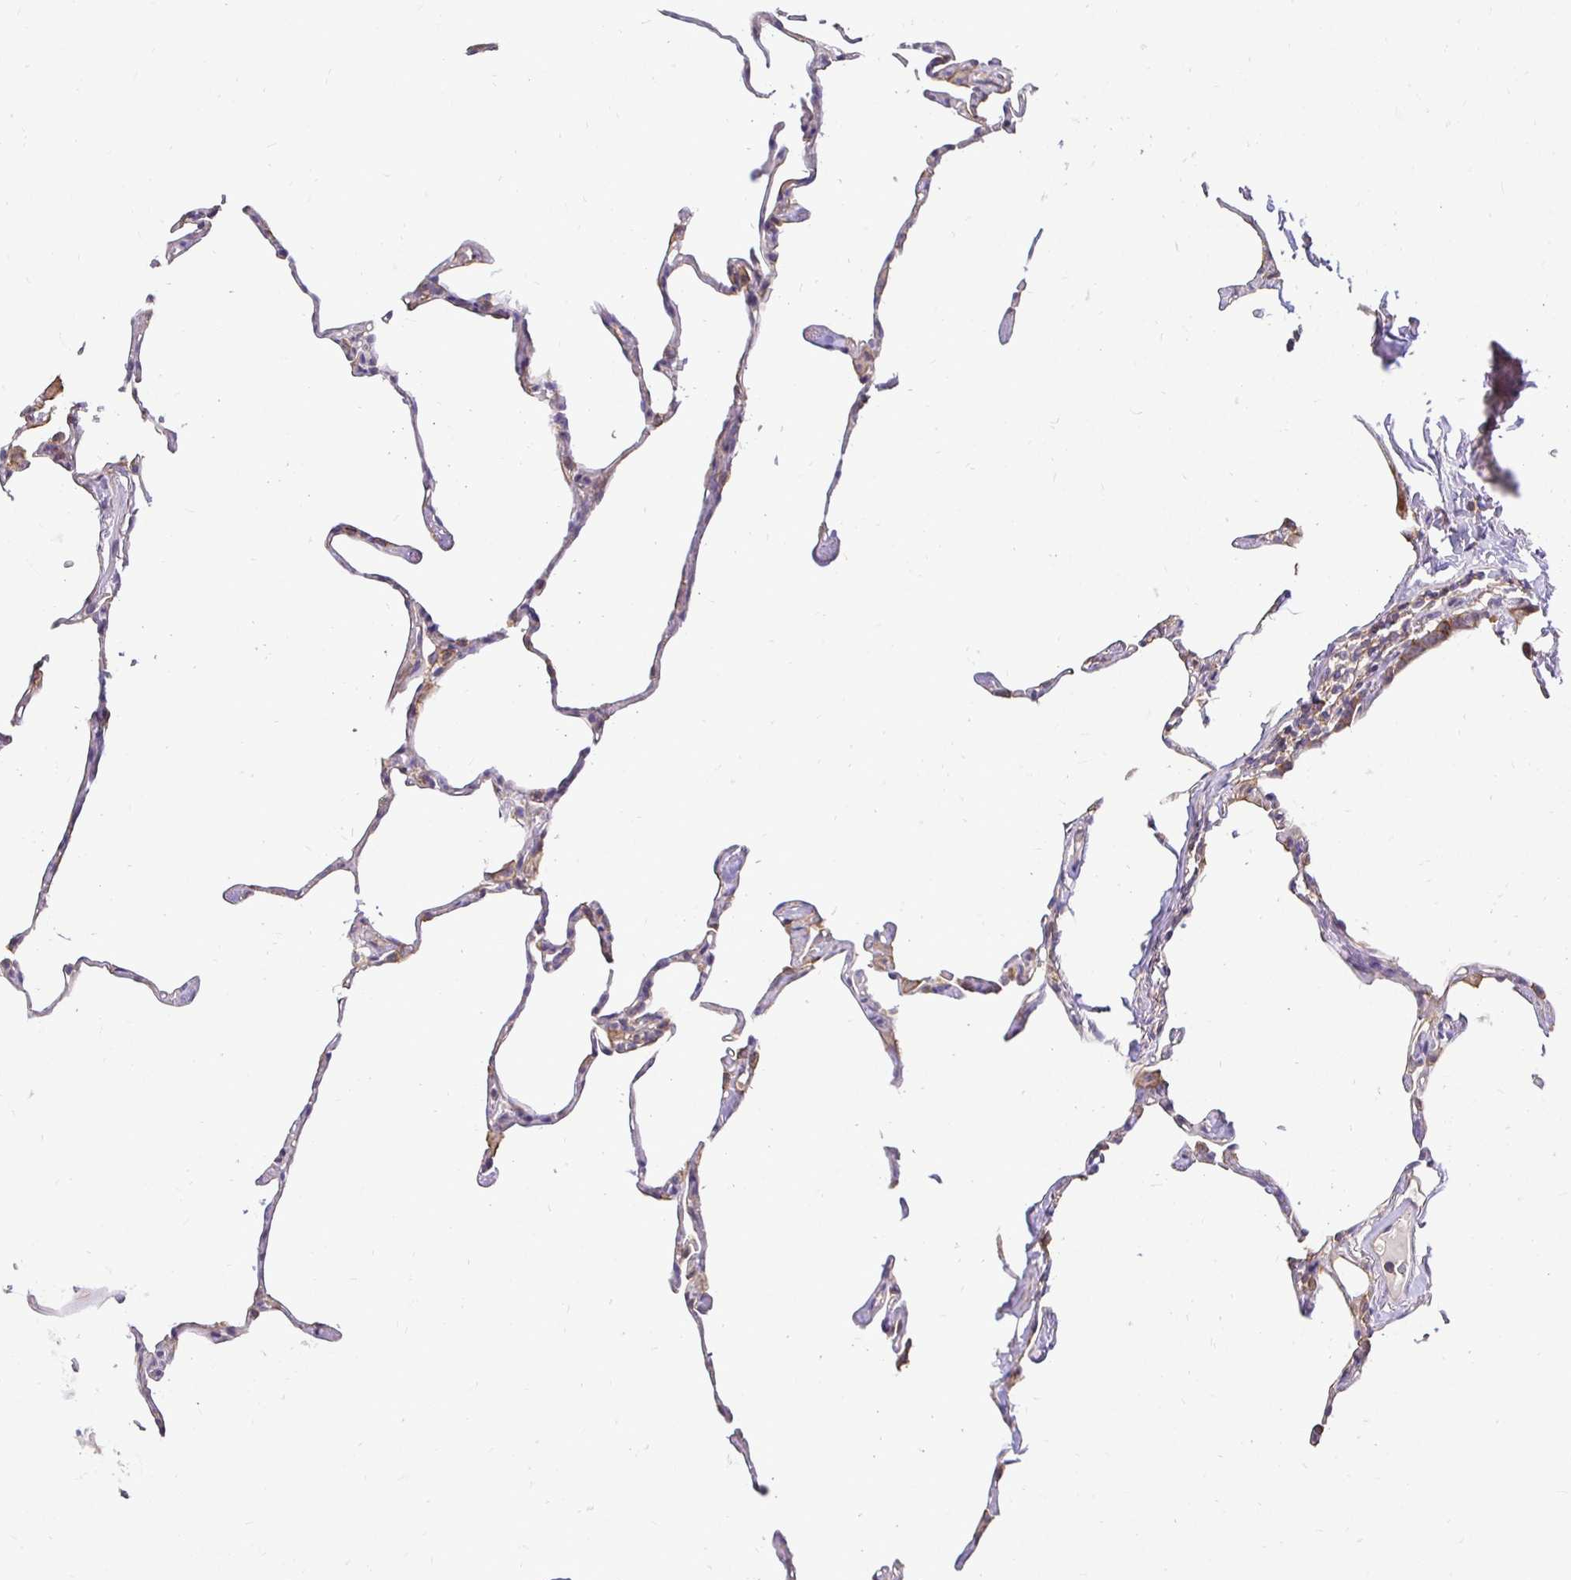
{"staining": {"intensity": "weak", "quantity": "<25%", "location": "cytoplasmic/membranous"}, "tissue": "lung", "cell_type": "Alveolar cells", "image_type": "normal", "snomed": [{"axis": "morphology", "description": "Normal tissue, NOS"}, {"axis": "topography", "description": "Lung"}], "caption": "Alveolar cells show no significant staining in normal lung.", "gene": "SLC9A1", "patient": {"sex": "male", "age": 65}}